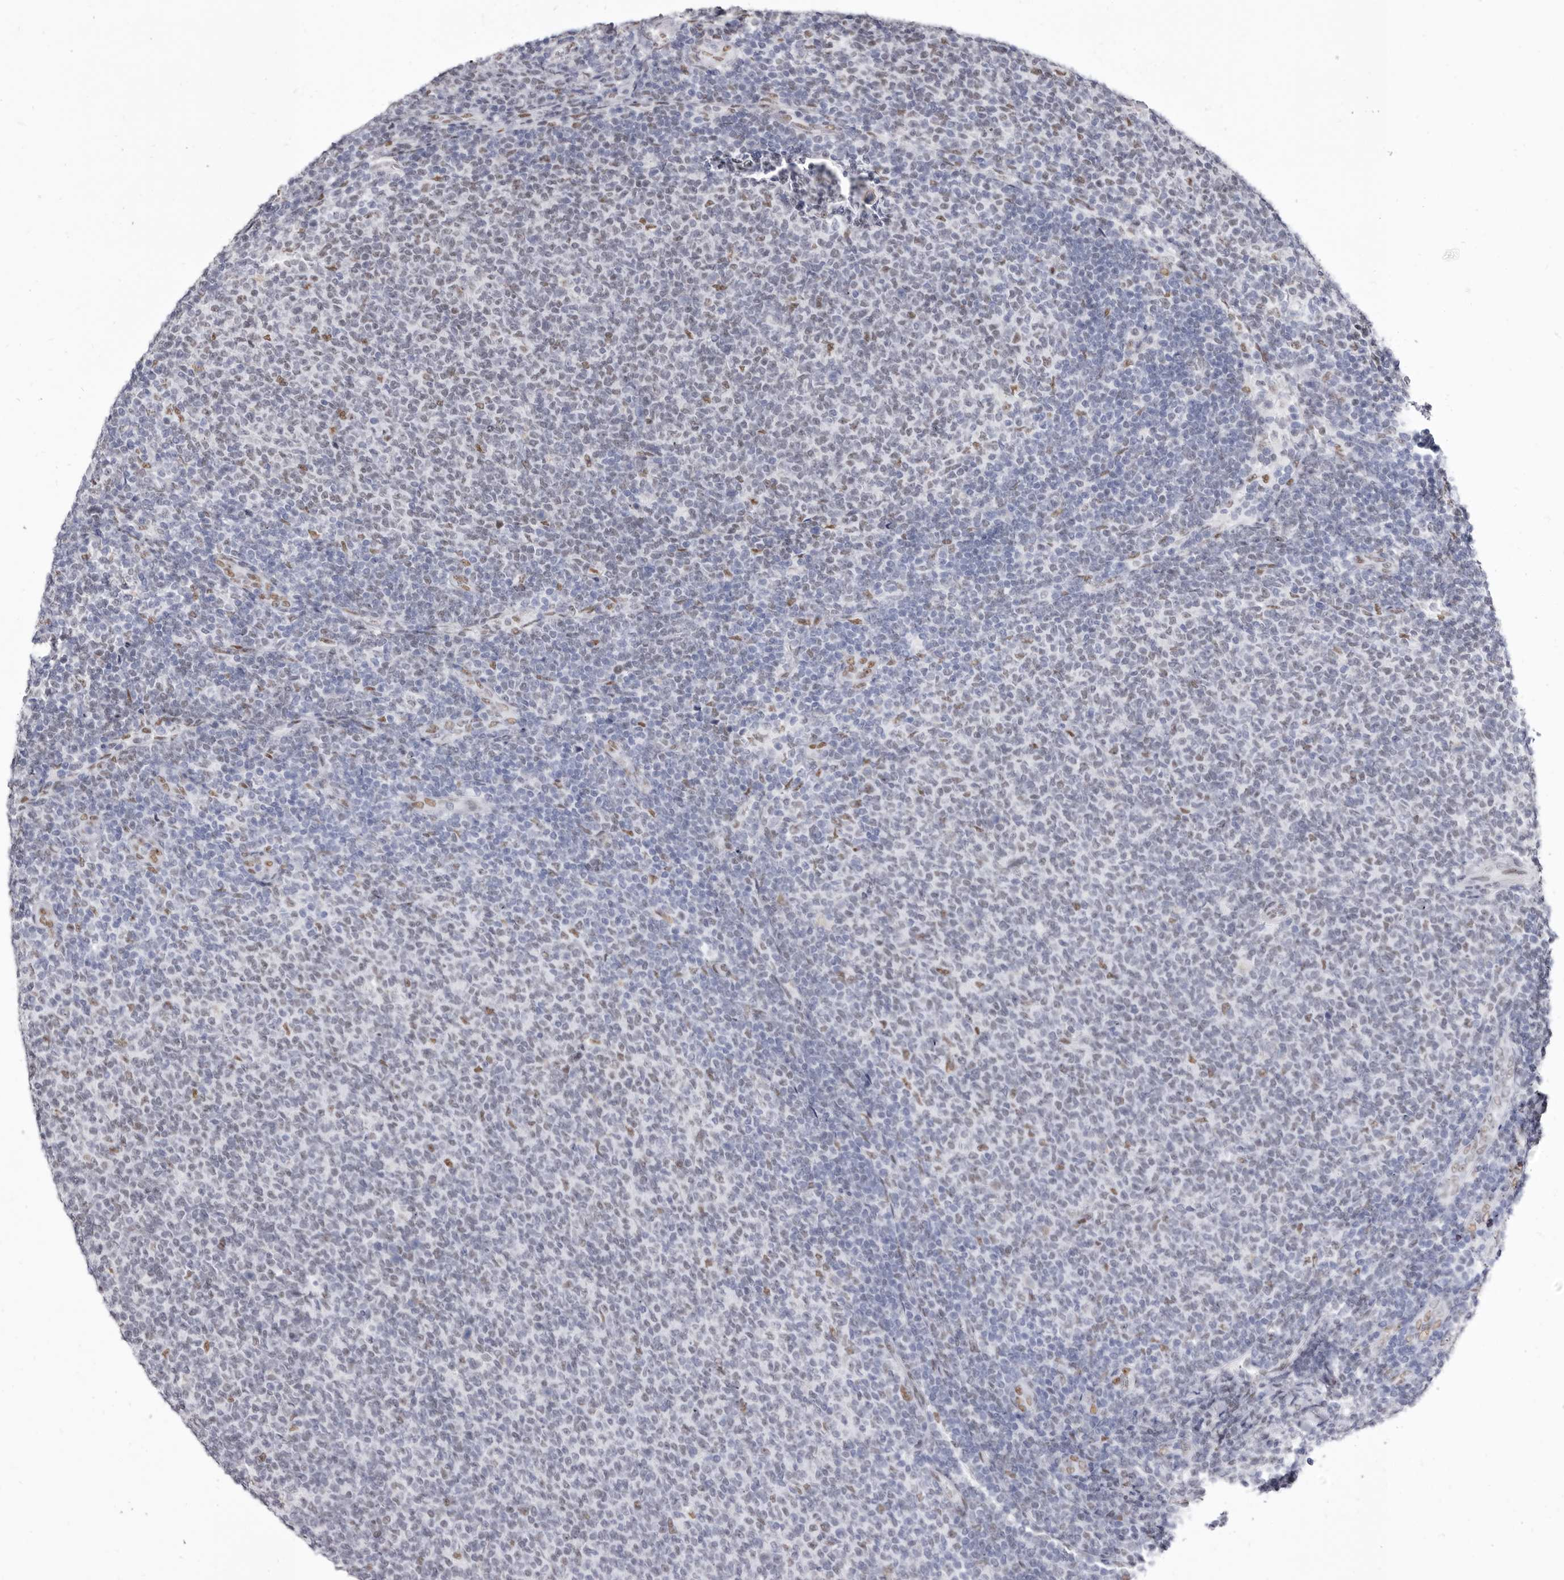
{"staining": {"intensity": "negative", "quantity": "none", "location": "none"}, "tissue": "lymphoma", "cell_type": "Tumor cells", "image_type": "cancer", "snomed": [{"axis": "morphology", "description": "Malignant lymphoma, non-Hodgkin's type, Low grade"}, {"axis": "topography", "description": "Lymph node"}], "caption": "A high-resolution histopathology image shows immunohistochemistry (IHC) staining of lymphoma, which displays no significant staining in tumor cells.", "gene": "ZNF326", "patient": {"sex": "male", "age": 66}}